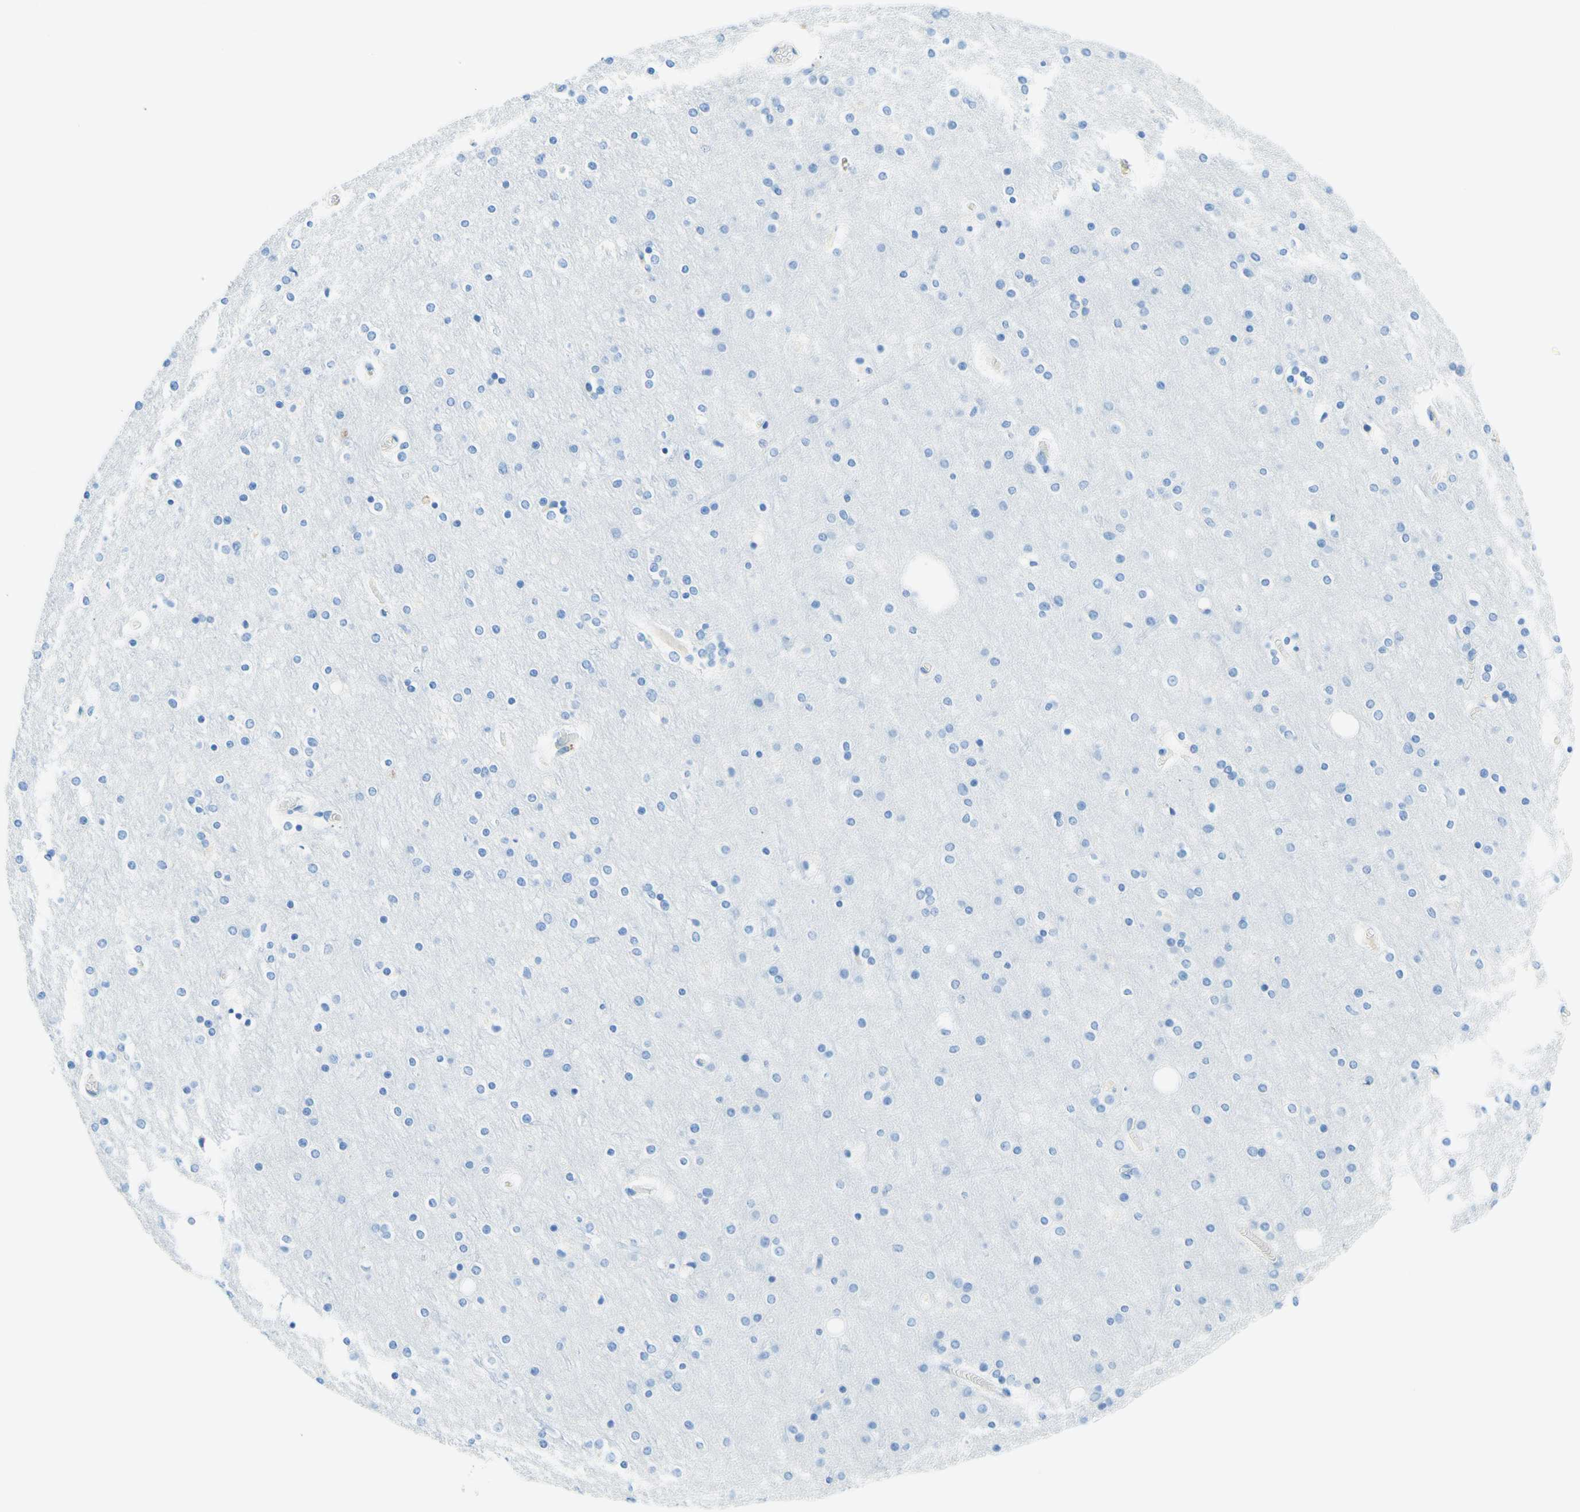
{"staining": {"intensity": "negative", "quantity": "none", "location": "none"}, "tissue": "cerebral cortex", "cell_type": "Endothelial cells", "image_type": "normal", "snomed": [{"axis": "morphology", "description": "Normal tissue, NOS"}, {"axis": "topography", "description": "Cerebral cortex"}], "caption": "A photomicrograph of human cerebral cortex is negative for staining in endothelial cells. The staining is performed using DAB (3,3'-diaminobenzidine) brown chromogen with nuclei counter-stained in using hematoxylin.", "gene": "MFAP5", "patient": {"sex": "female", "age": 54}}